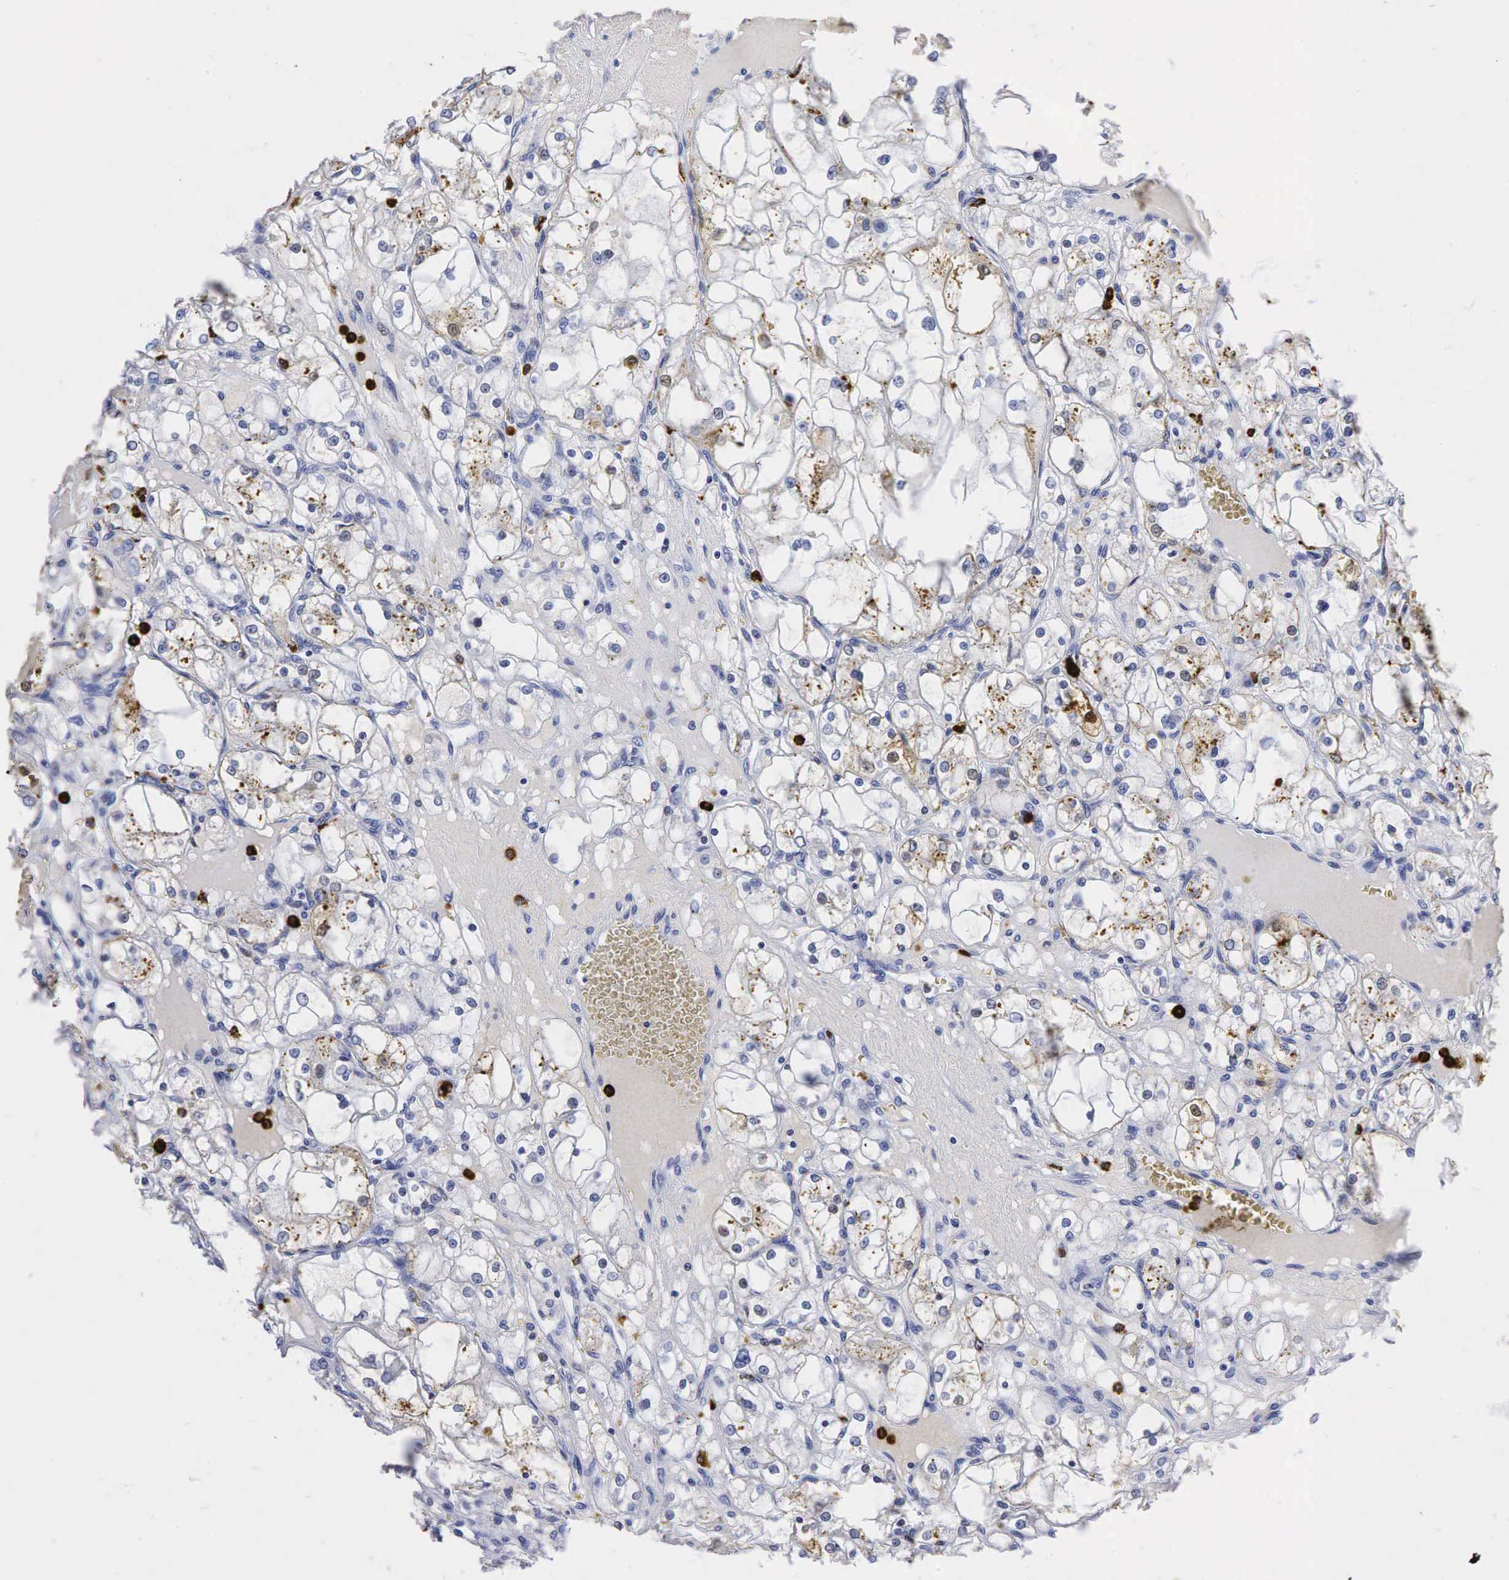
{"staining": {"intensity": "negative", "quantity": "none", "location": "none"}, "tissue": "renal cancer", "cell_type": "Tumor cells", "image_type": "cancer", "snomed": [{"axis": "morphology", "description": "Adenocarcinoma, NOS"}, {"axis": "topography", "description": "Kidney"}], "caption": "Immunohistochemical staining of adenocarcinoma (renal) displays no significant staining in tumor cells.", "gene": "LYZ", "patient": {"sex": "male", "age": 61}}